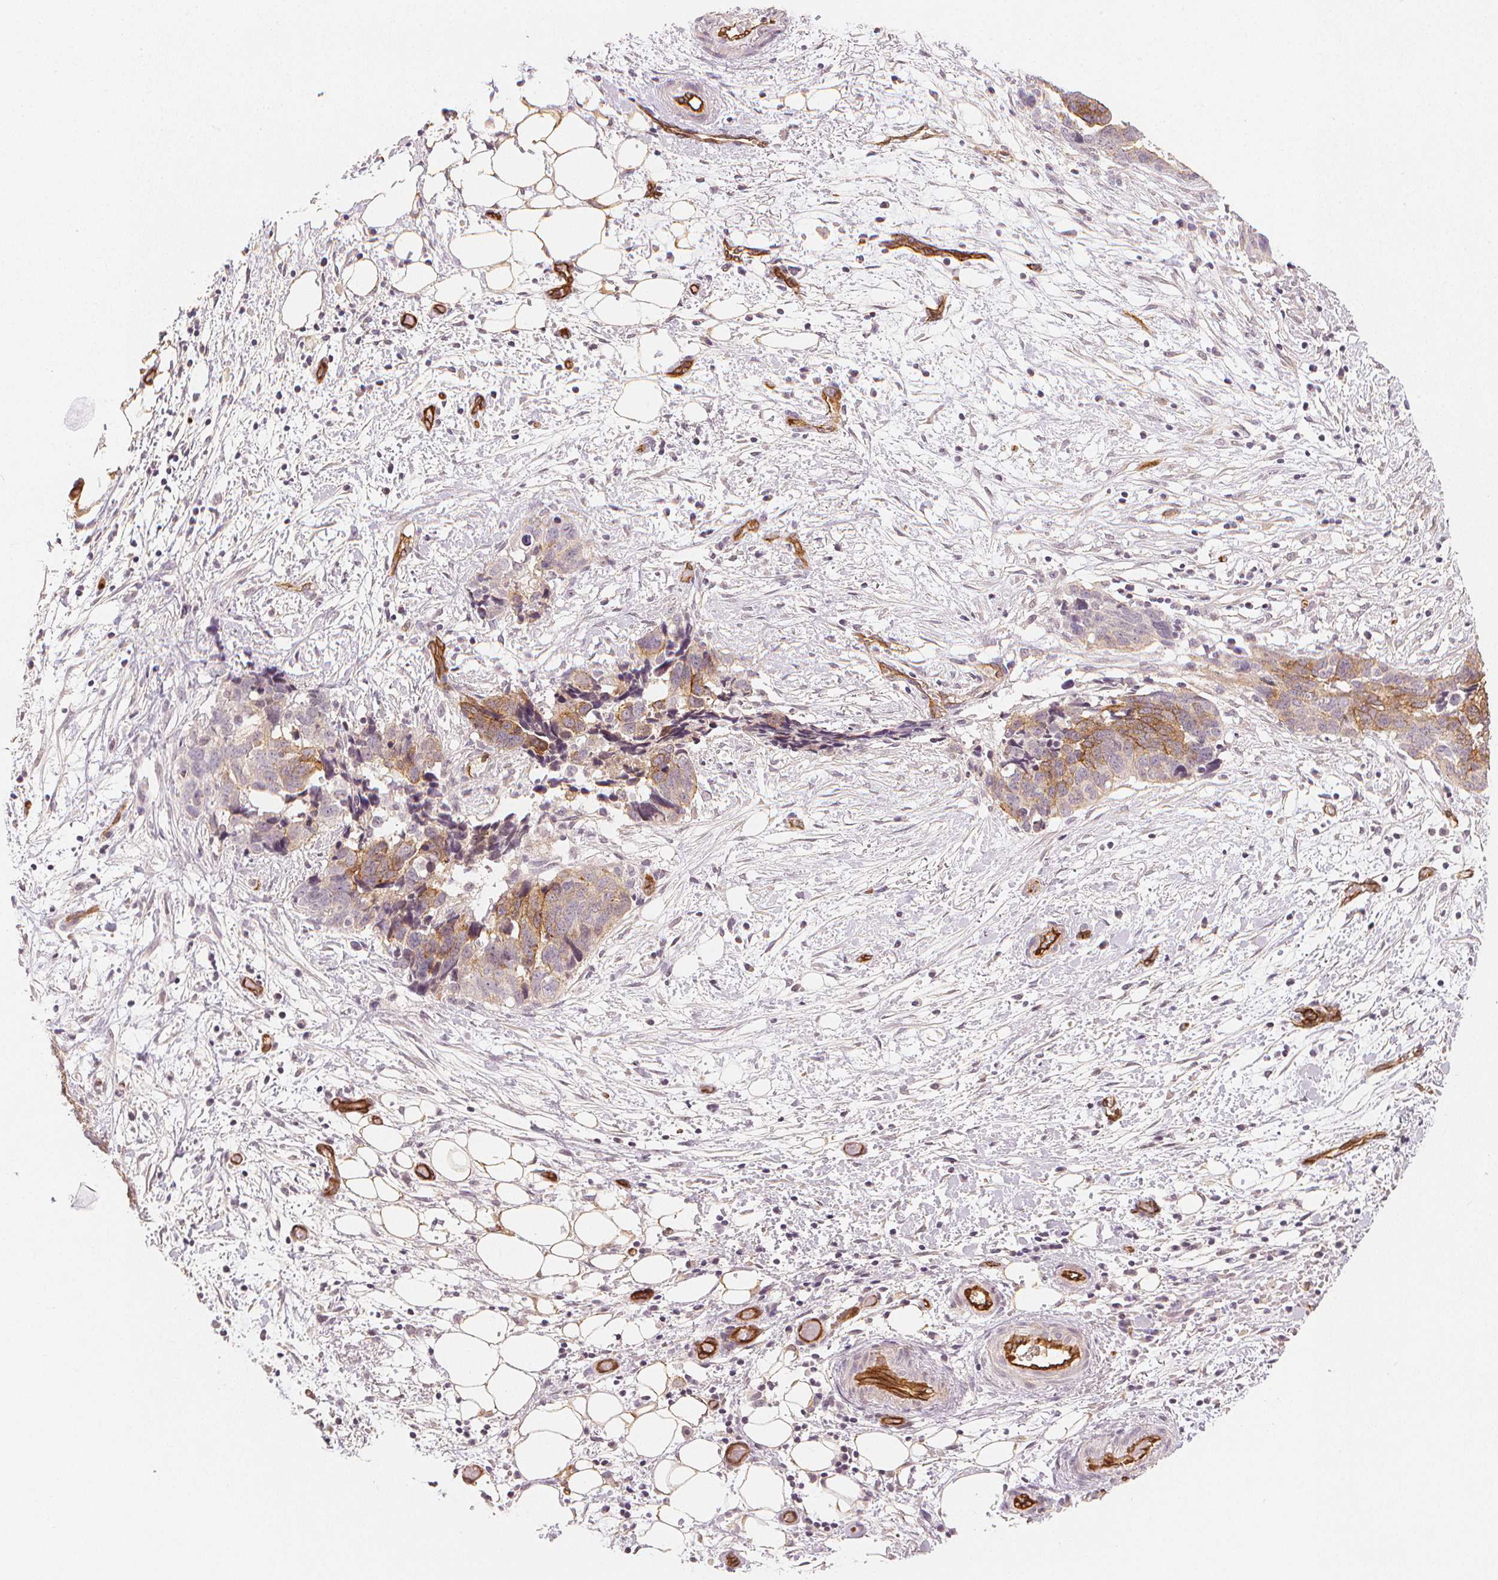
{"staining": {"intensity": "weak", "quantity": "25%-75%", "location": "cytoplasmic/membranous"}, "tissue": "ovarian cancer", "cell_type": "Tumor cells", "image_type": "cancer", "snomed": [{"axis": "morphology", "description": "Cystadenocarcinoma, serous, NOS"}, {"axis": "topography", "description": "Ovary"}], "caption": "Brown immunohistochemical staining in ovarian cancer (serous cystadenocarcinoma) displays weak cytoplasmic/membranous positivity in approximately 25%-75% of tumor cells.", "gene": "CIB1", "patient": {"sex": "female", "age": 69}}